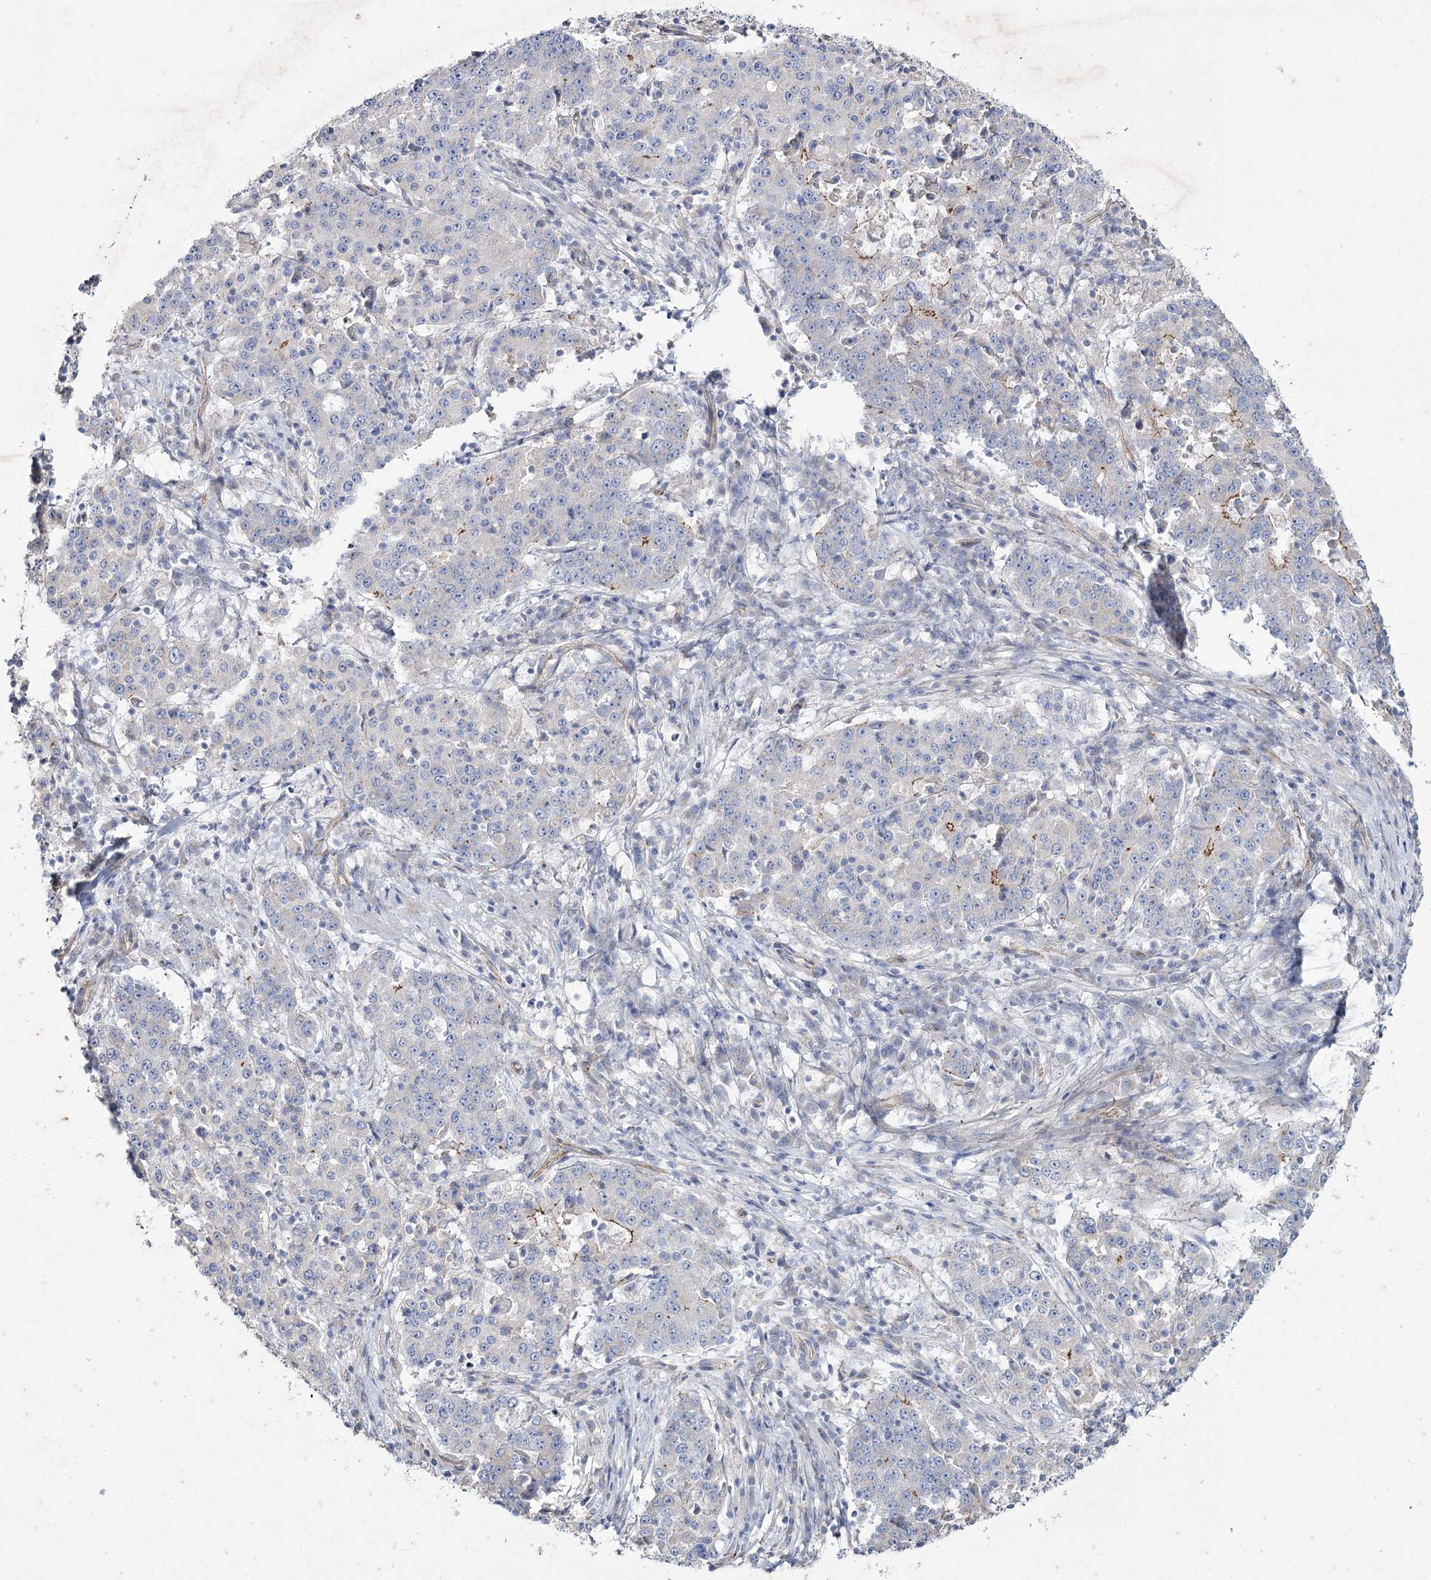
{"staining": {"intensity": "weak", "quantity": "<25%", "location": "cytoplasmic/membranous"}, "tissue": "stomach cancer", "cell_type": "Tumor cells", "image_type": "cancer", "snomed": [{"axis": "morphology", "description": "Adenocarcinoma, NOS"}, {"axis": "topography", "description": "Stomach"}], "caption": "The photomicrograph reveals no significant positivity in tumor cells of stomach cancer.", "gene": "LDLRAD3", "patient": {"sex": "male", "age": 59}}